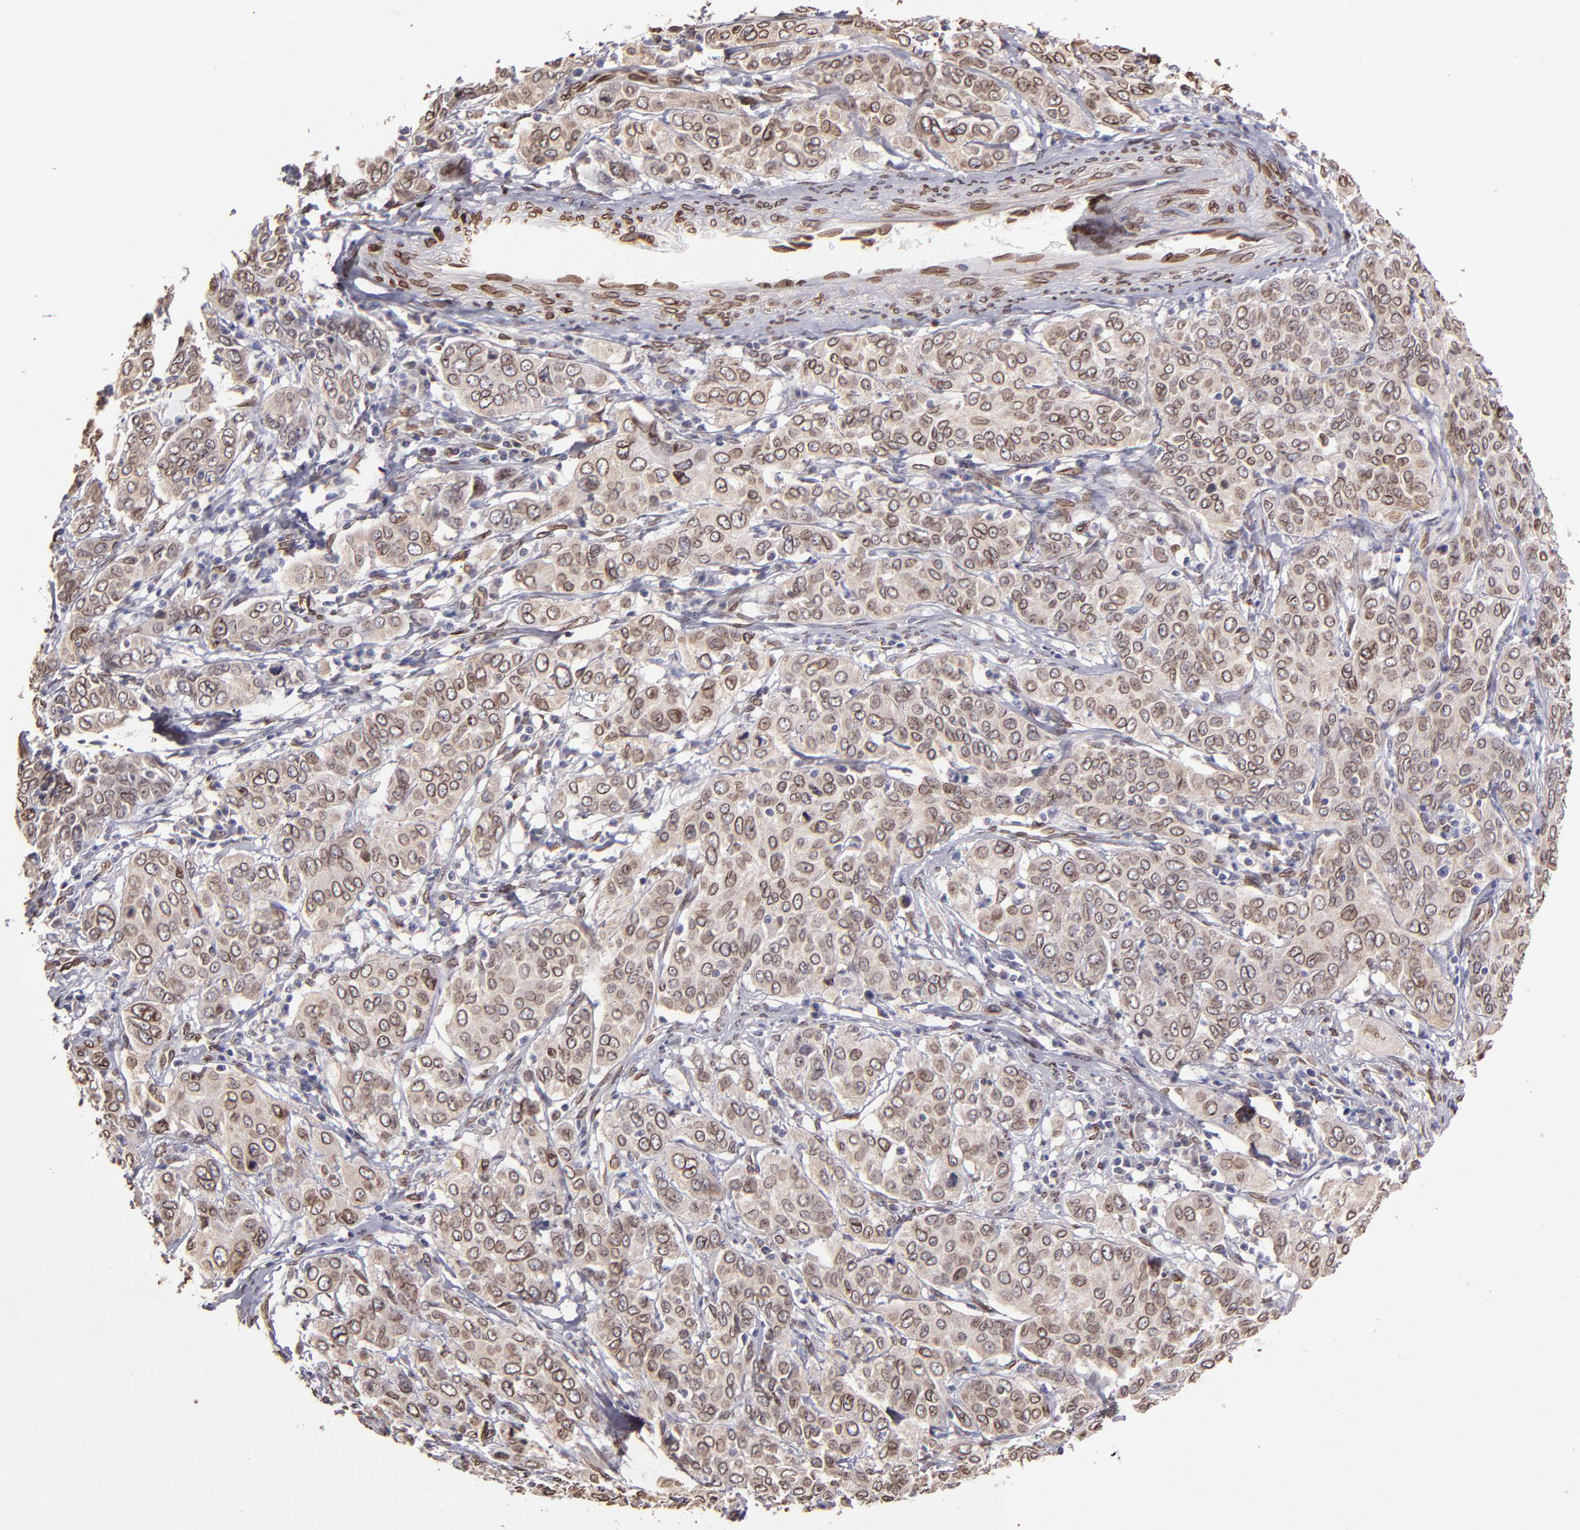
{"staining": {"intensity": "moderate", "quantity": ">75%", "location": "cytoplasmic/membranous,nuclear"}, "tissue": "cervical cancer", "cell_type": "Tumor cells", "image_type": "cancer", "snomed": [{"axis": "morphology", "description": "Squamous cell carcinoma, NOS"}, {"axis": "topography", "description": "Cervix"}], "caption": "The micrograph displays a brown stain indicating the presence of a protein in the cytoplasmic/membranous and nuclear of tumor cells in cervical squamous cell carcinoma. The protein is stained brown, and the nuclei are stained in blue (DAB (3,3'-diaminobenzidine) IHC with brightfield microscopy, high magnification).", "gene": "PUM3", "patient": {"sex": "female", "age": 38}}